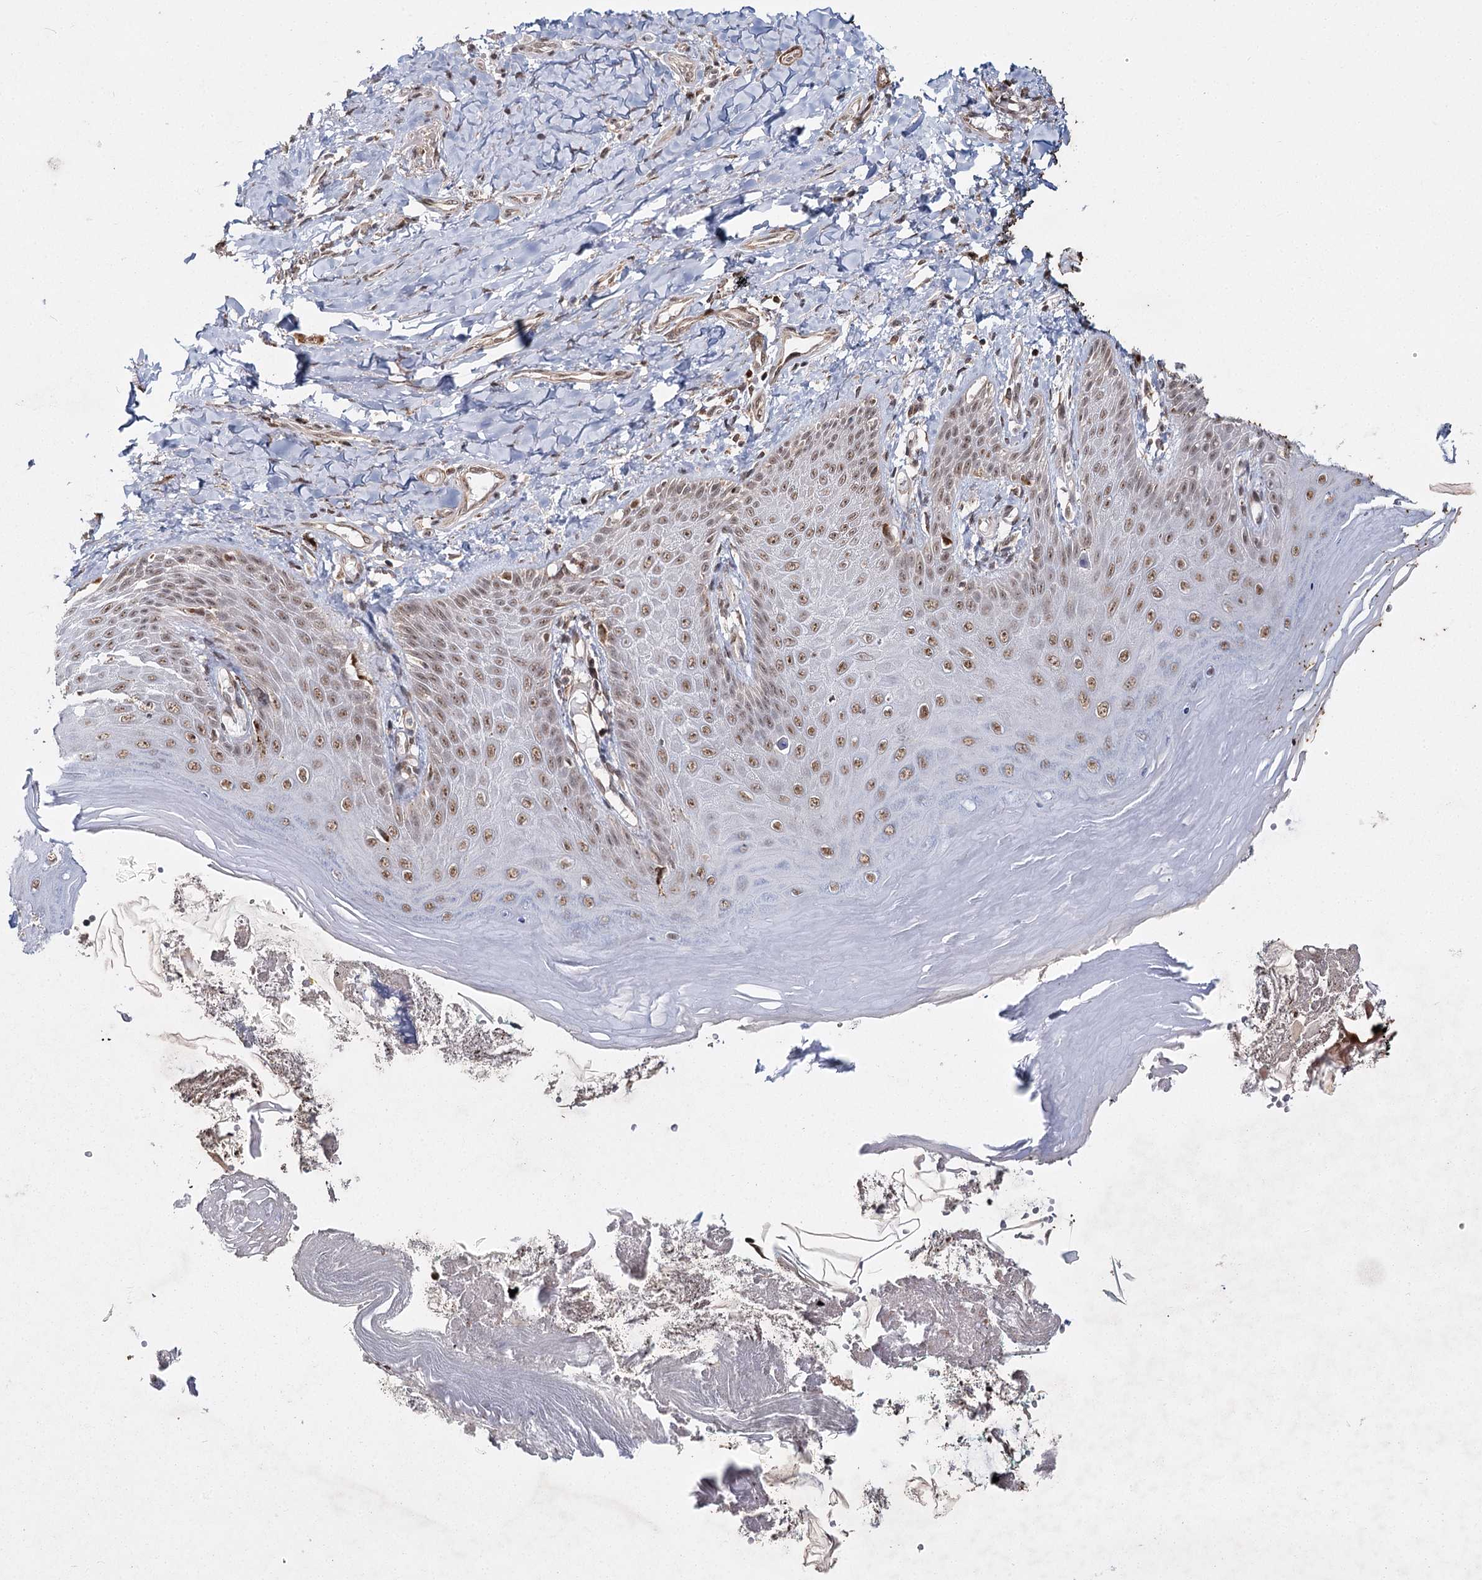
{"staining": {"intensity": "moderate", "quantity": ">75%", "location": "nuclear"}, "tissue": "skin", "cell_type": "Epidermal cells", "image_type": "normal", "snomed": [{"axis": "morphology", "description": "Normal tissue, NOS"}, {"axis": "topography", "description": "Anal"}], "caption": "A medium amount of moderate nuclear expression is appreciated in about >75% of epidermal cells in unremarkable skin. (Stains: DAB in brown, nuclei in blue, Microscopy: brightfield microscopy at high magnification).", "gene": "ZCCHC24", "patient": {"sex": "male", "age": 78}}